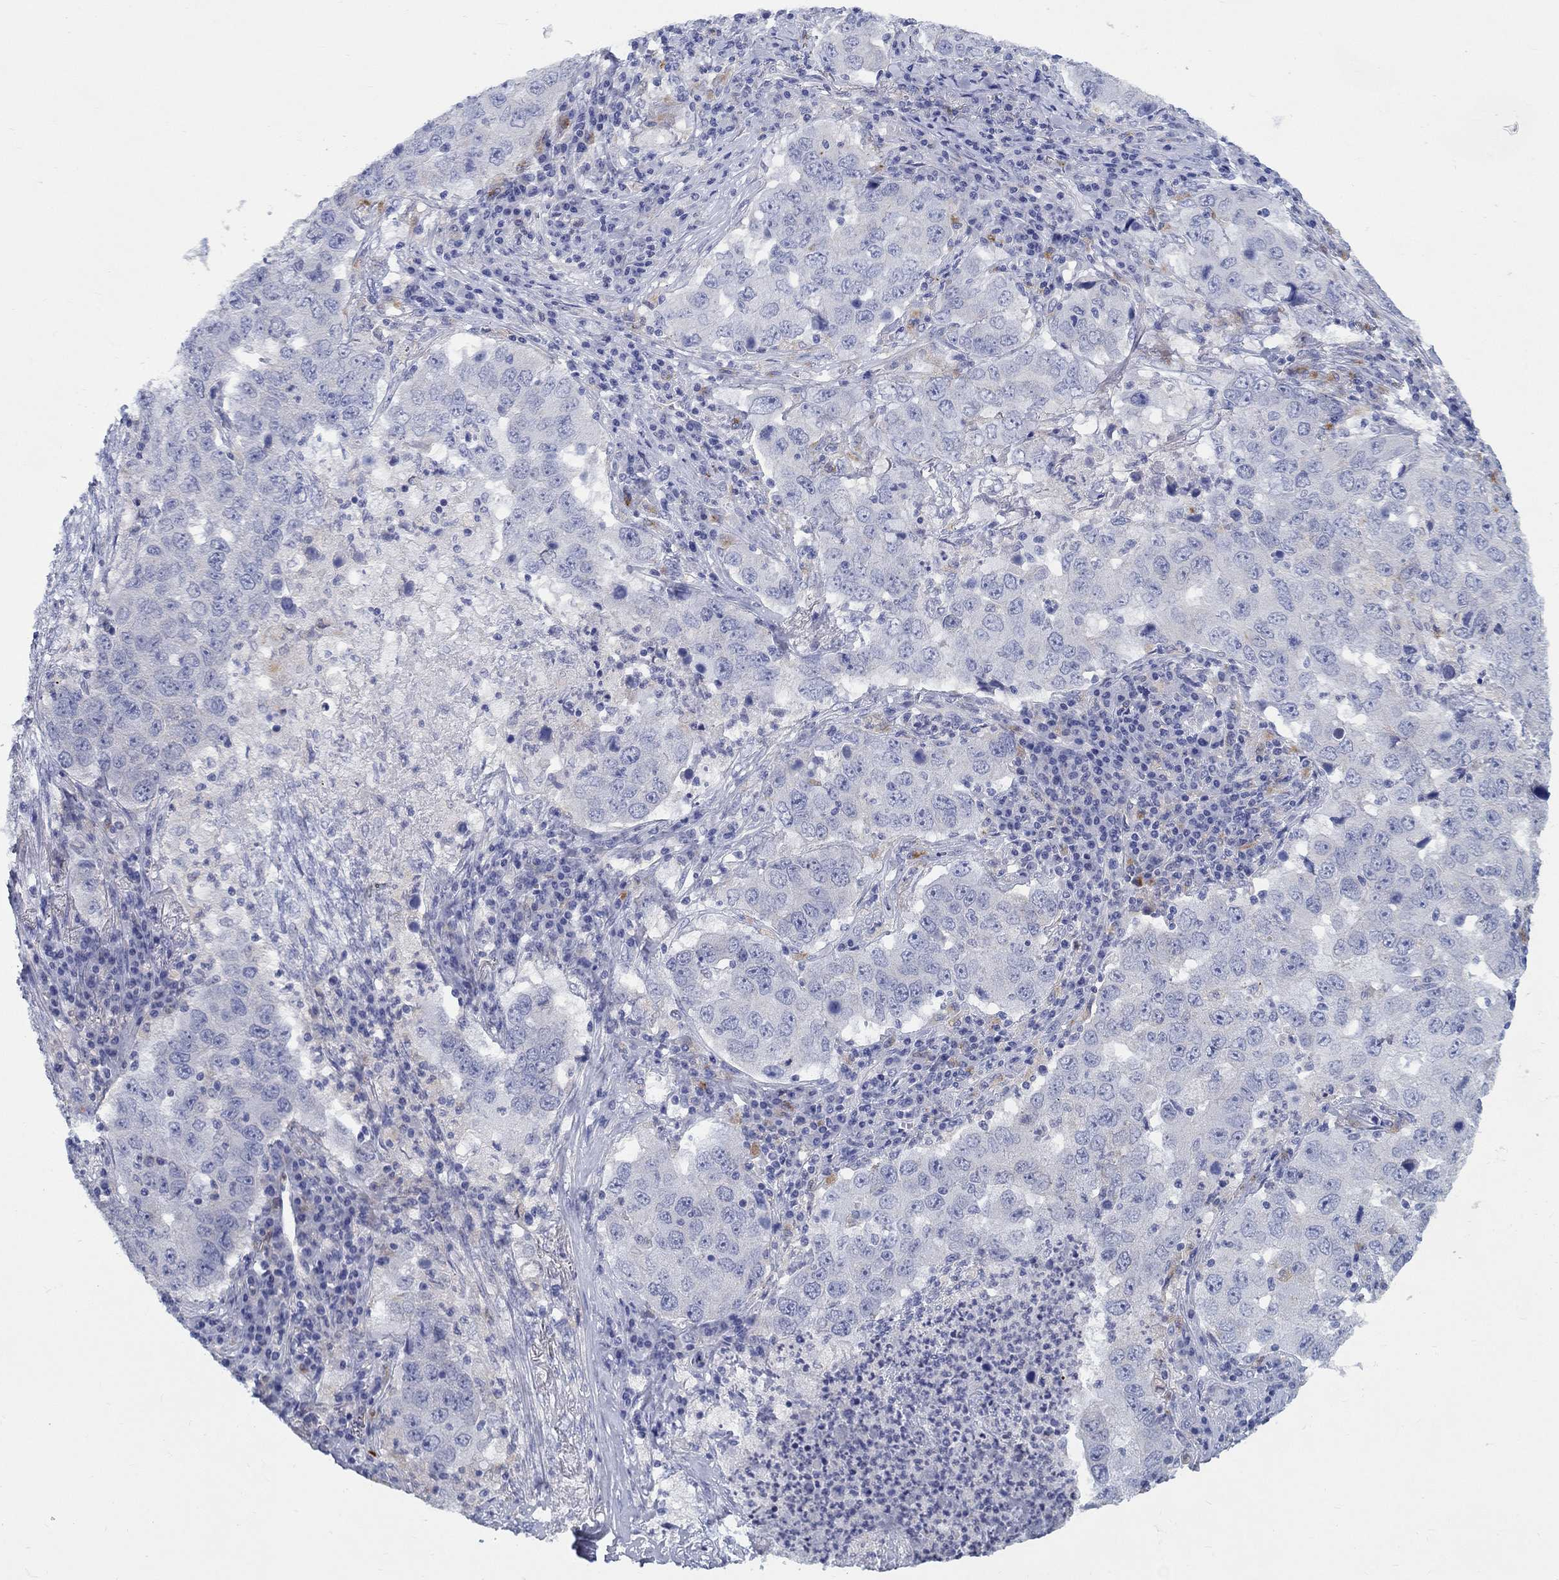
{"staining": {"intensity": "negative", "quantity": "none", "location": "none"}, "tissue": "lung cancer", "cell_type": "Tumor cells", "image_type": "cancer", "snomed": [{"axis": "morphology", "description": "Adenocarcinoma, NOS"}, {"axis": "topography", "description": "Lung"}], "caption": "Immunohistochemical staining of lung adenocarcinoma reveals no significant staining in tumor cells. (Immunohistochemistry, brightfield microscopy, high magnification).", "gene": "RAP1GAP", "patient": {"sex": "male", "age": 73}}